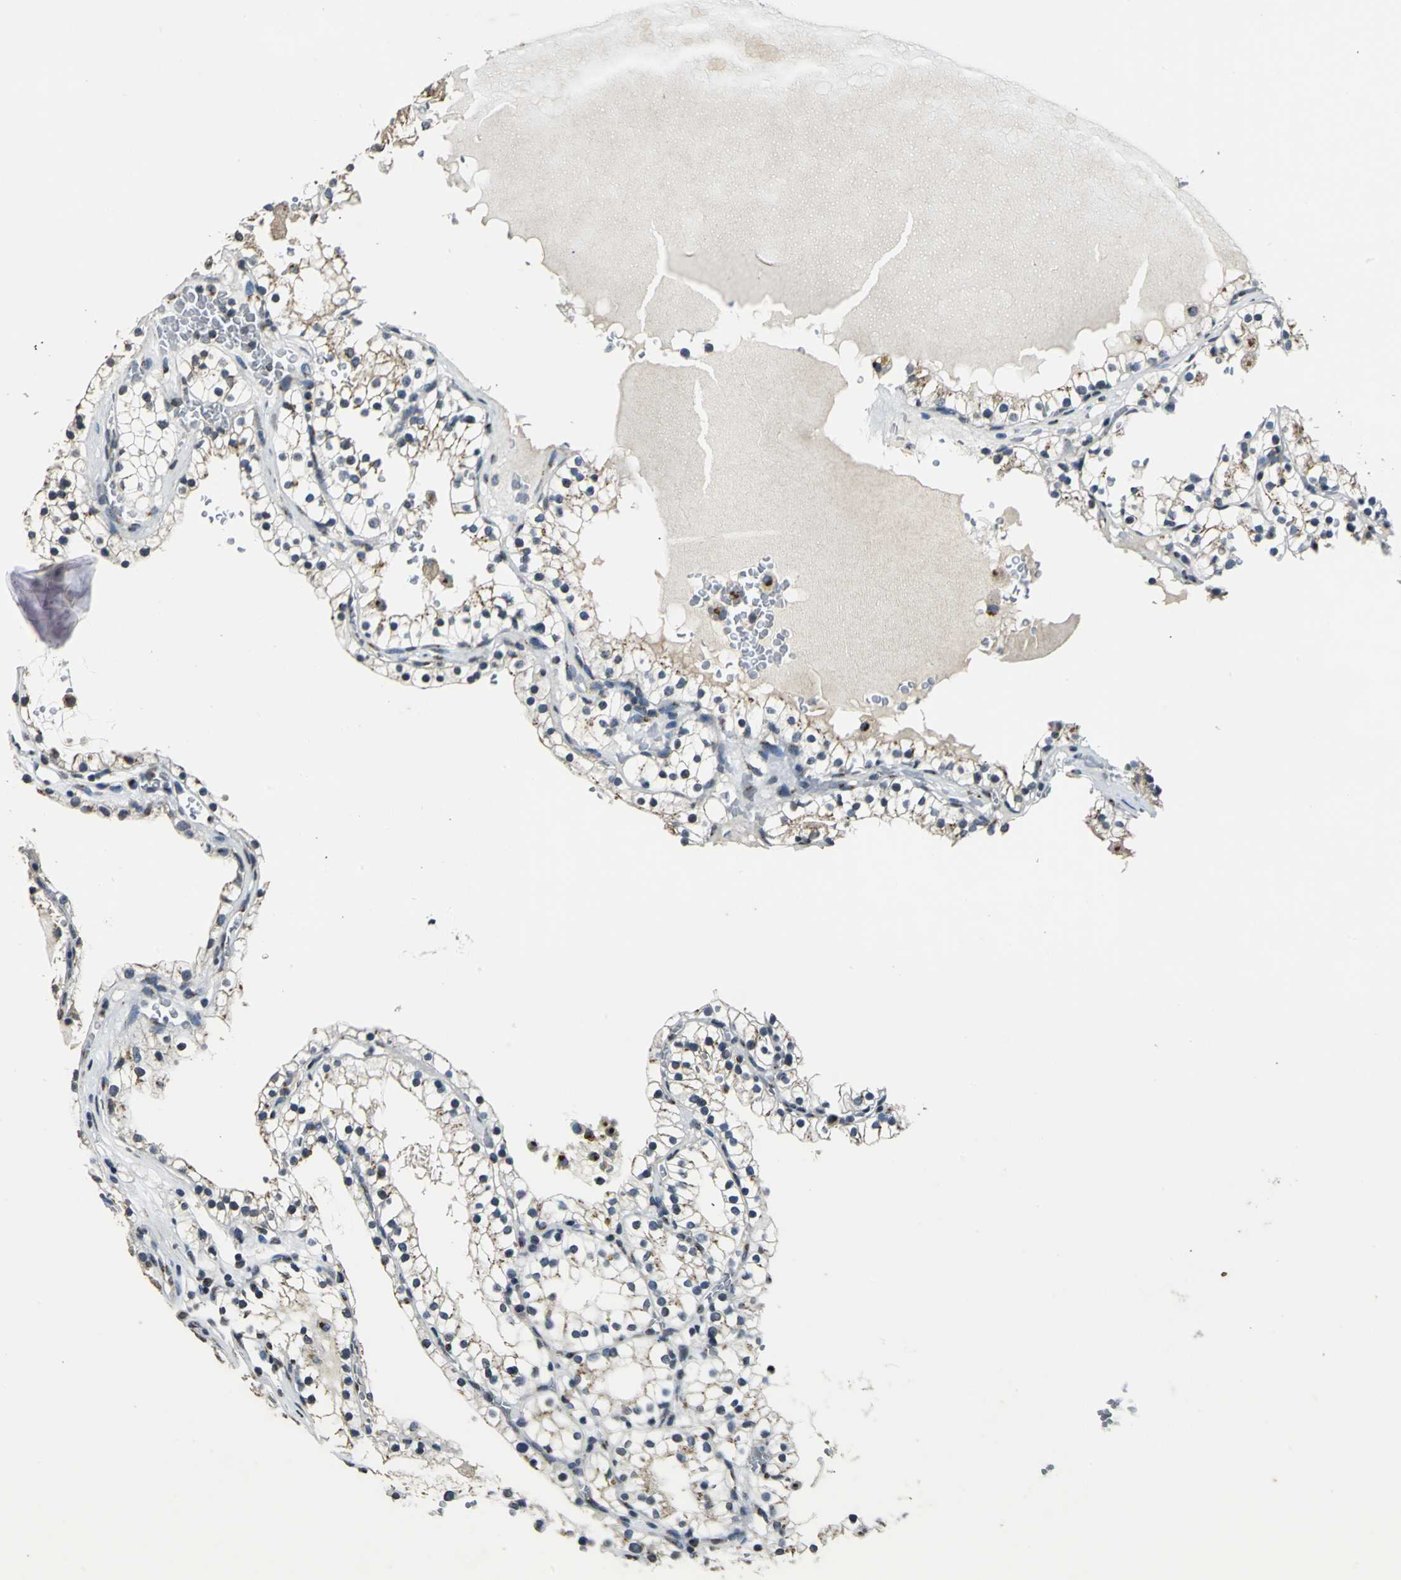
{"staining": {"intensity": "weak", "quantity": "<25%", "location": "cytoplasmic/membranous"}, "tissue": "renal cancer", "cell_type": "Tumor cells", "image_type": "cancer", "snomed": [{"axis": "morphology", "description": "Adenocarcinoma, NOS"}, {"axis": "topography", "description": "Kidney"}], "caption": "Immunohistochemistry of human adenocarcinoma (renal) demonstrates no expression in tumor cells.", "gene": "TMEM115", "patient": {"sex": "female", "age": 41}}